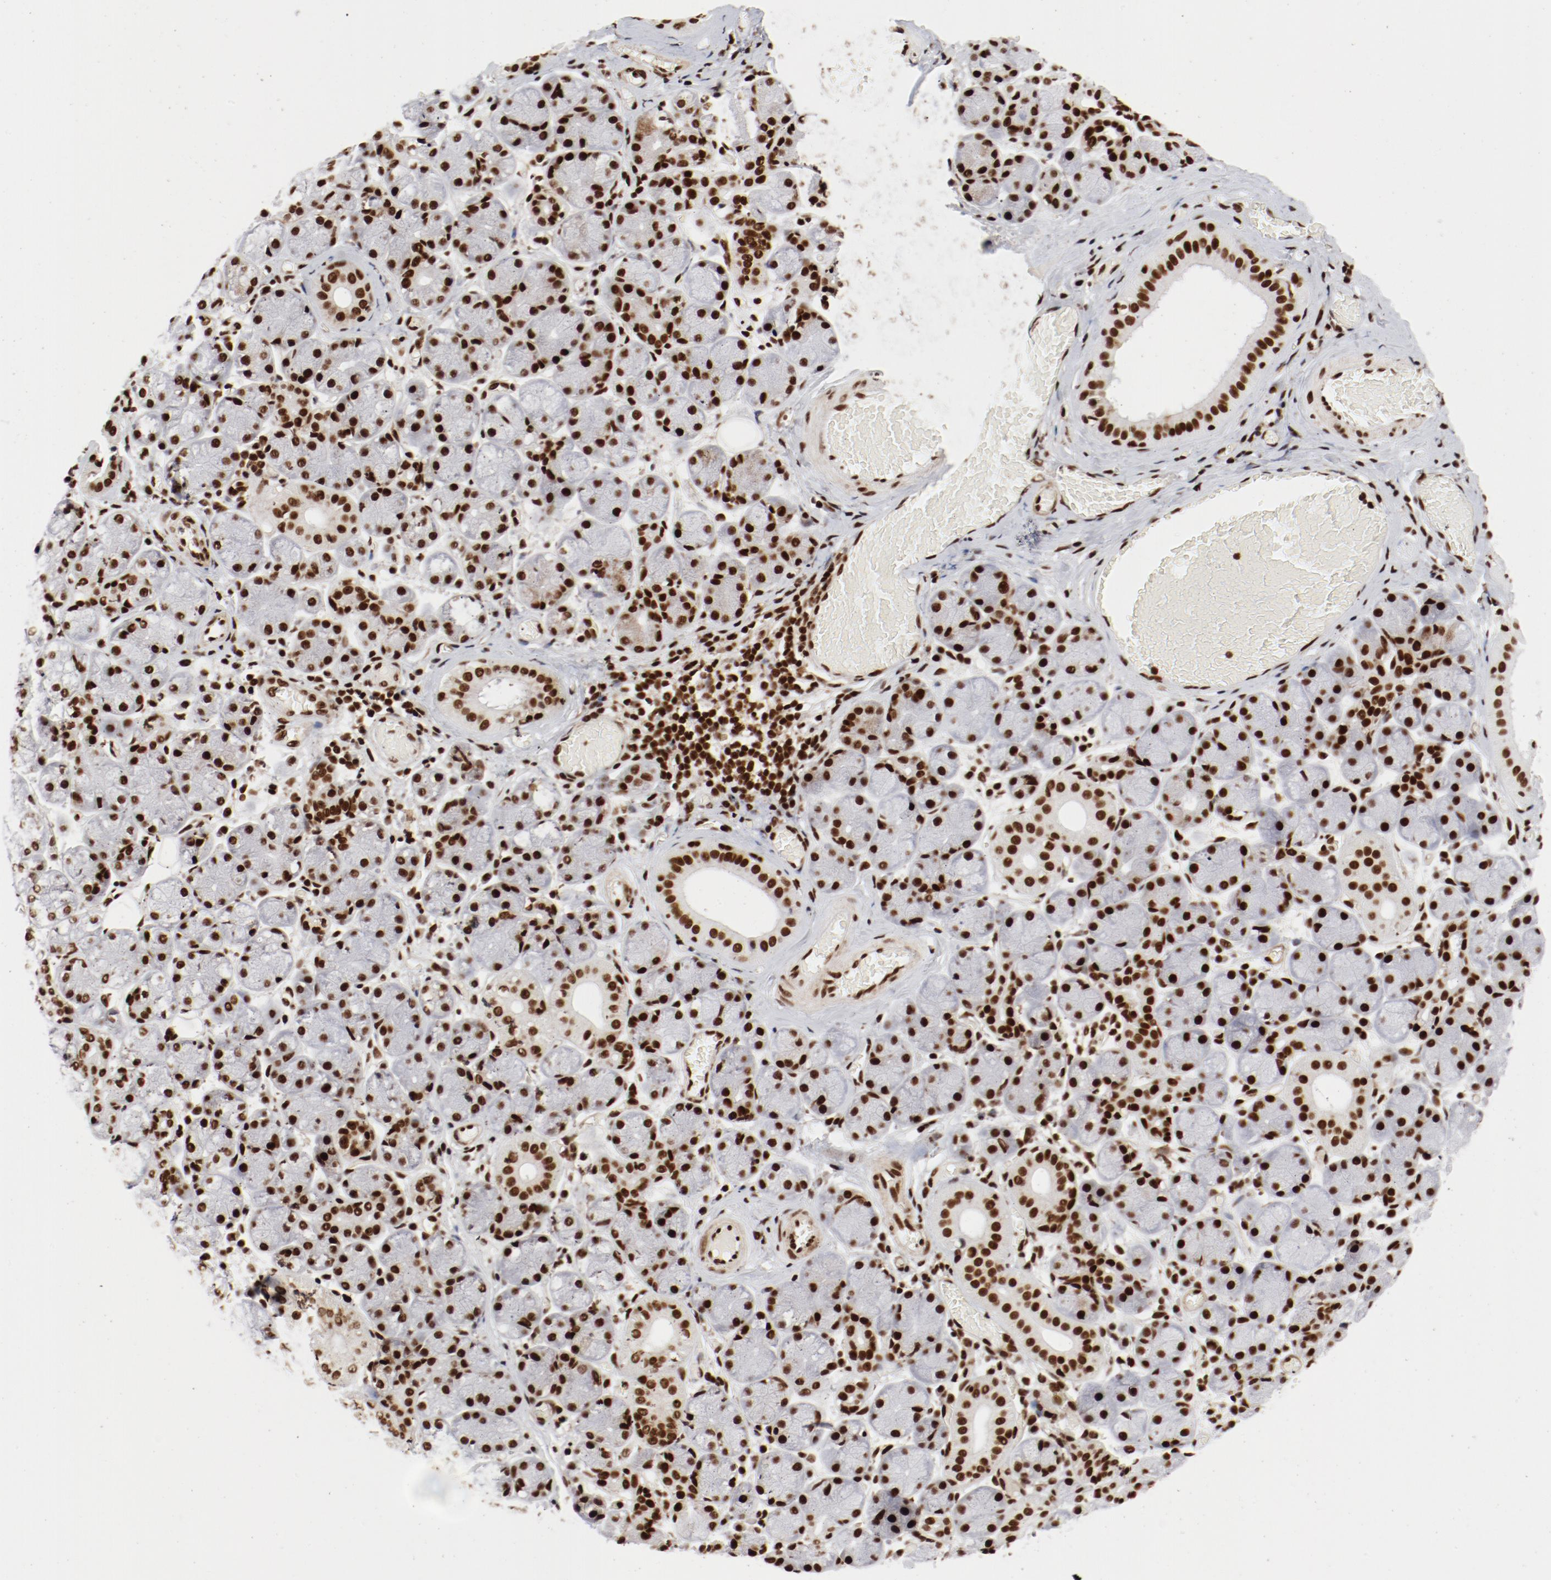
{"staining": {"intensity": "strong", "quantity": ">75%", "location": "nuclear"}, "tissue": "salivary gland", "cell_type": "Glandular cells", "image_type": "normal", "snomed": [{"axis": "morphology", "description": "Normal tissue, NOS"}, {"axis": "topography", "description": "Salivary gland"}], "caption": "Immunohistochemistry image of benign salivary gland: salivary gland stained using immunohistochemistry shows high levels of strong protein expression localized specifically in the nuclear of glandular cells, appearing as a nuclear brown color.", "gene": "NFYB", "patient": {"sex": "female", "age": 24}}